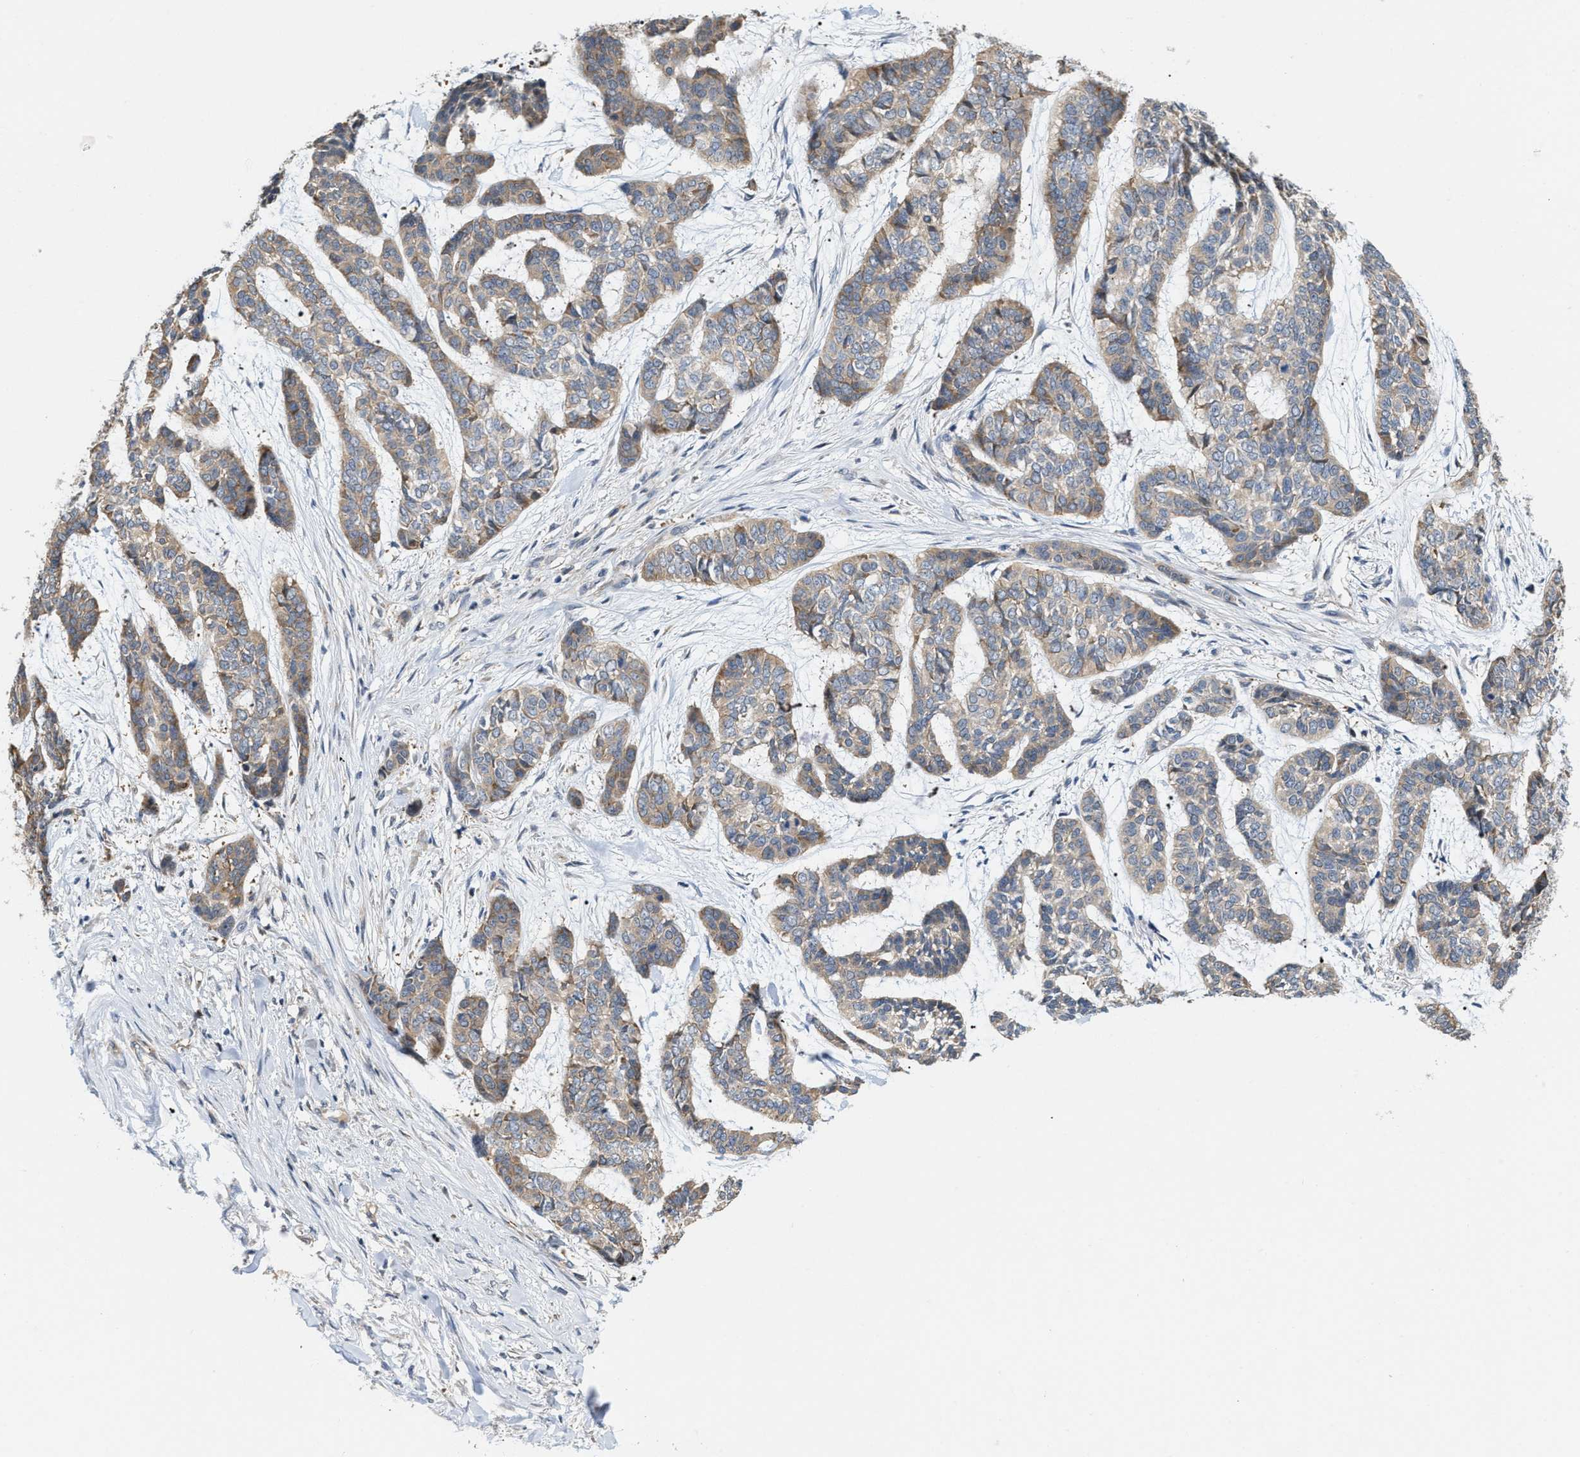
{"staining": {"intensity": "weak", "quantity": ">75%", "location": "cytoplasmic/membranous"}, "tissue": "skin cancer", "cell_type": "Tumor cells", "image_type": "cancer", "snomed": [{"axis": "morphology", "description": "Basal cell carcinoma"}, {"axis": "topography", "description": "Skin"}], "caption": "Immunohistochemical staining of human skin basal cell carcinoma displays weak cytoplasmic/membranous protein positivity in about >75% of tumor cells.", "gene": "CSNK1A1", "patient": {"sex": "female", "age": 64}}